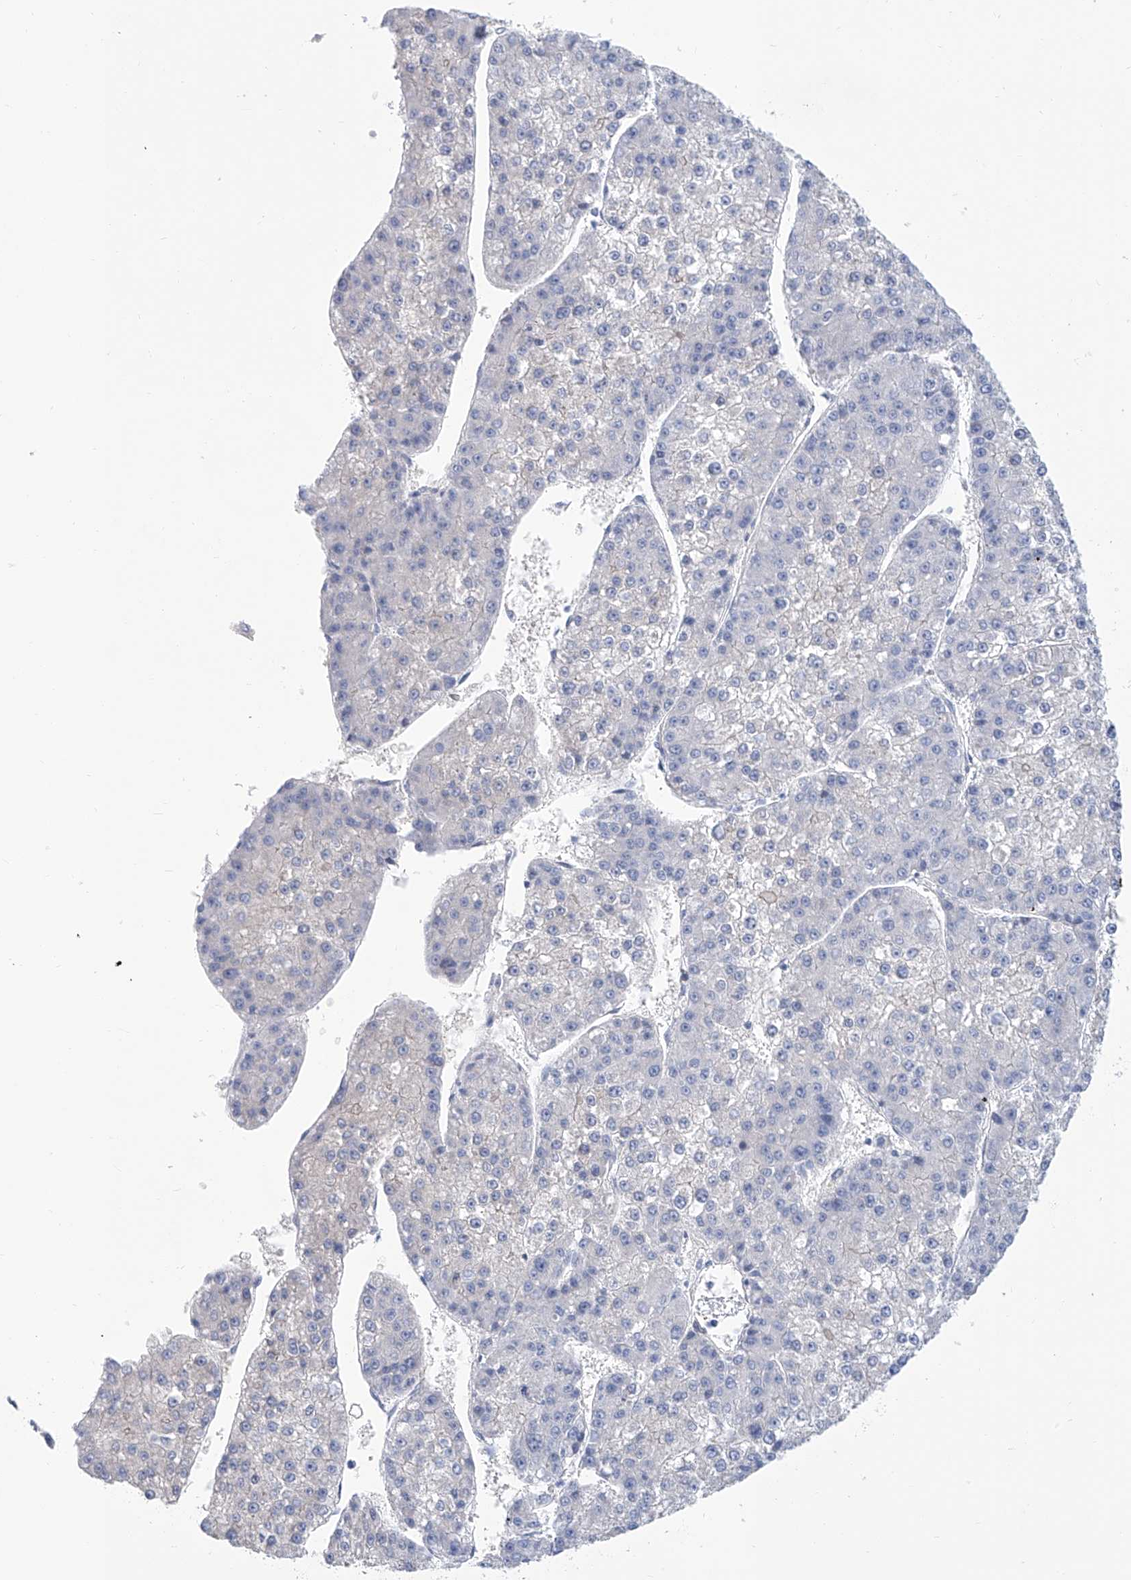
{"staining": {"intensity": "negative", "quantity": "none", "location": "none"}, "tissue": "liver cancer", "cell_type": "Tumor cells", "image_type": "cancer", "snomed": [{"axis": "morphology", "description": "Carcinoma, Hepatocellular, NOS"}, {"axis": "topography", "description": "Liver"}], "caption": "An image of human hepatocellular carcinoma (liver) is negative for staining in tumor cells.", "gene": "TNN", "patient": {"sex": "female", "age": 73}}